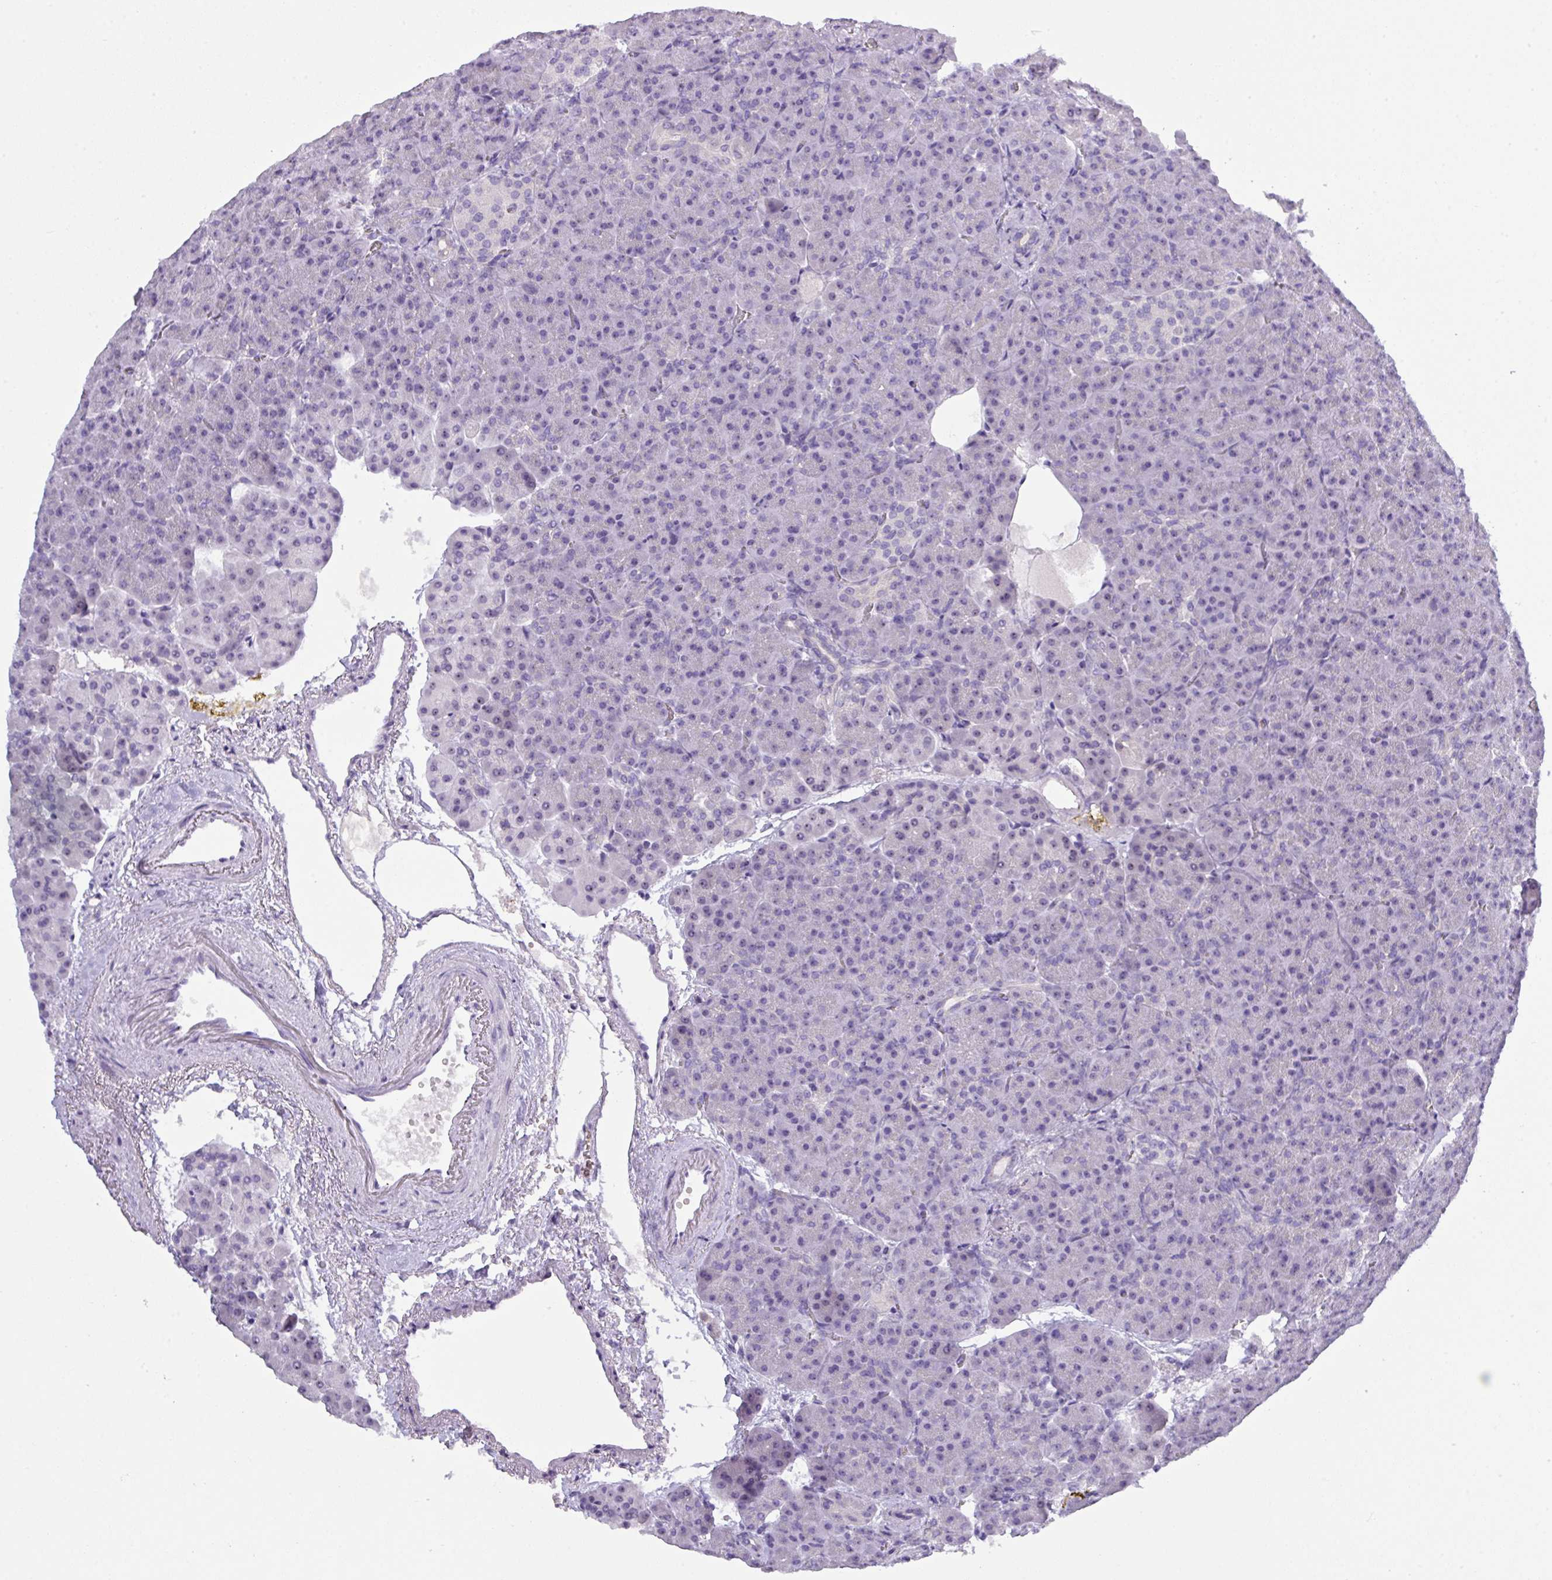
{"staining": {"intensity": "negative", "quantity": "none", "location": "none"}, "tissue": "pancreas", "cell_type": "Exocrine glandular cells", "image_type": "normal", "snomed": [{"axis": "morphology", "description": "Normal tissue, NOS"}, {"axis": "topography", "description": "Pancreas"}], "caption": "Exocrine glandular cells show no significant protein positivity in normal pancreas. (DAB immunohistochemistry (IHC) with hematoxylin counter stain).", "gene": "MRM2", "patient": {"sex": "female", "age": 74}}